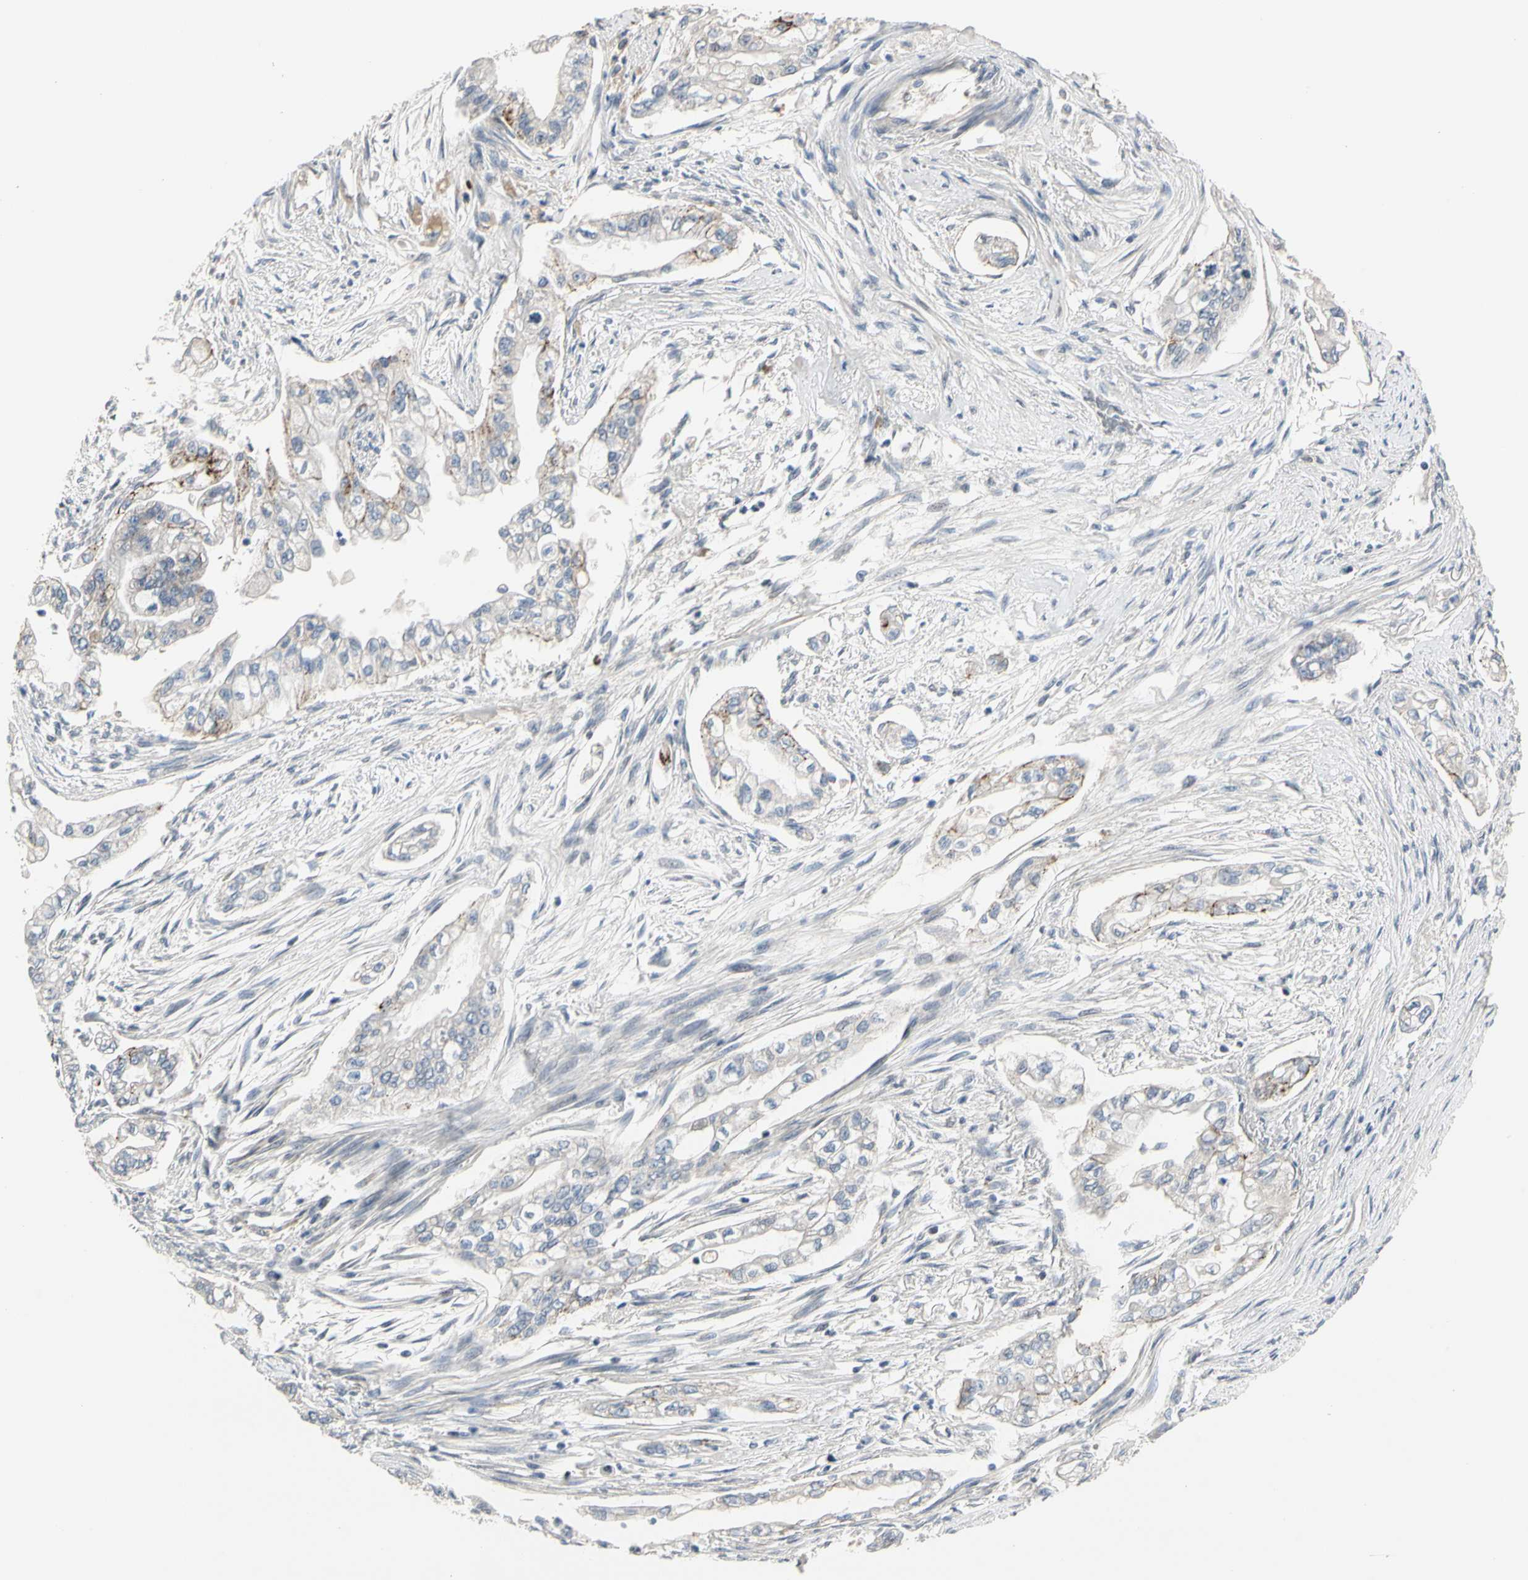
{"staining": {"intensity": "moderate", "quantity": "<25%", "location": "cytoplasmic/membranous"}, "tissue": "pancreatic cancer", "cell_type": "Tumor cells", "image_type": "cancer", "snomed": [{"axis": "morphology", "description": "Normal tissue, NOS"}, {"axis": "topography", "description": "Pancreas"}], "caption": "Pancreatic cancer stained for a protein displays moderate cytoplasmic/membranous positivity in tumor cells. Nuclei are stained in blue.", "gene": "GREM1", "patient": {"sex": "male", "age": 42}}